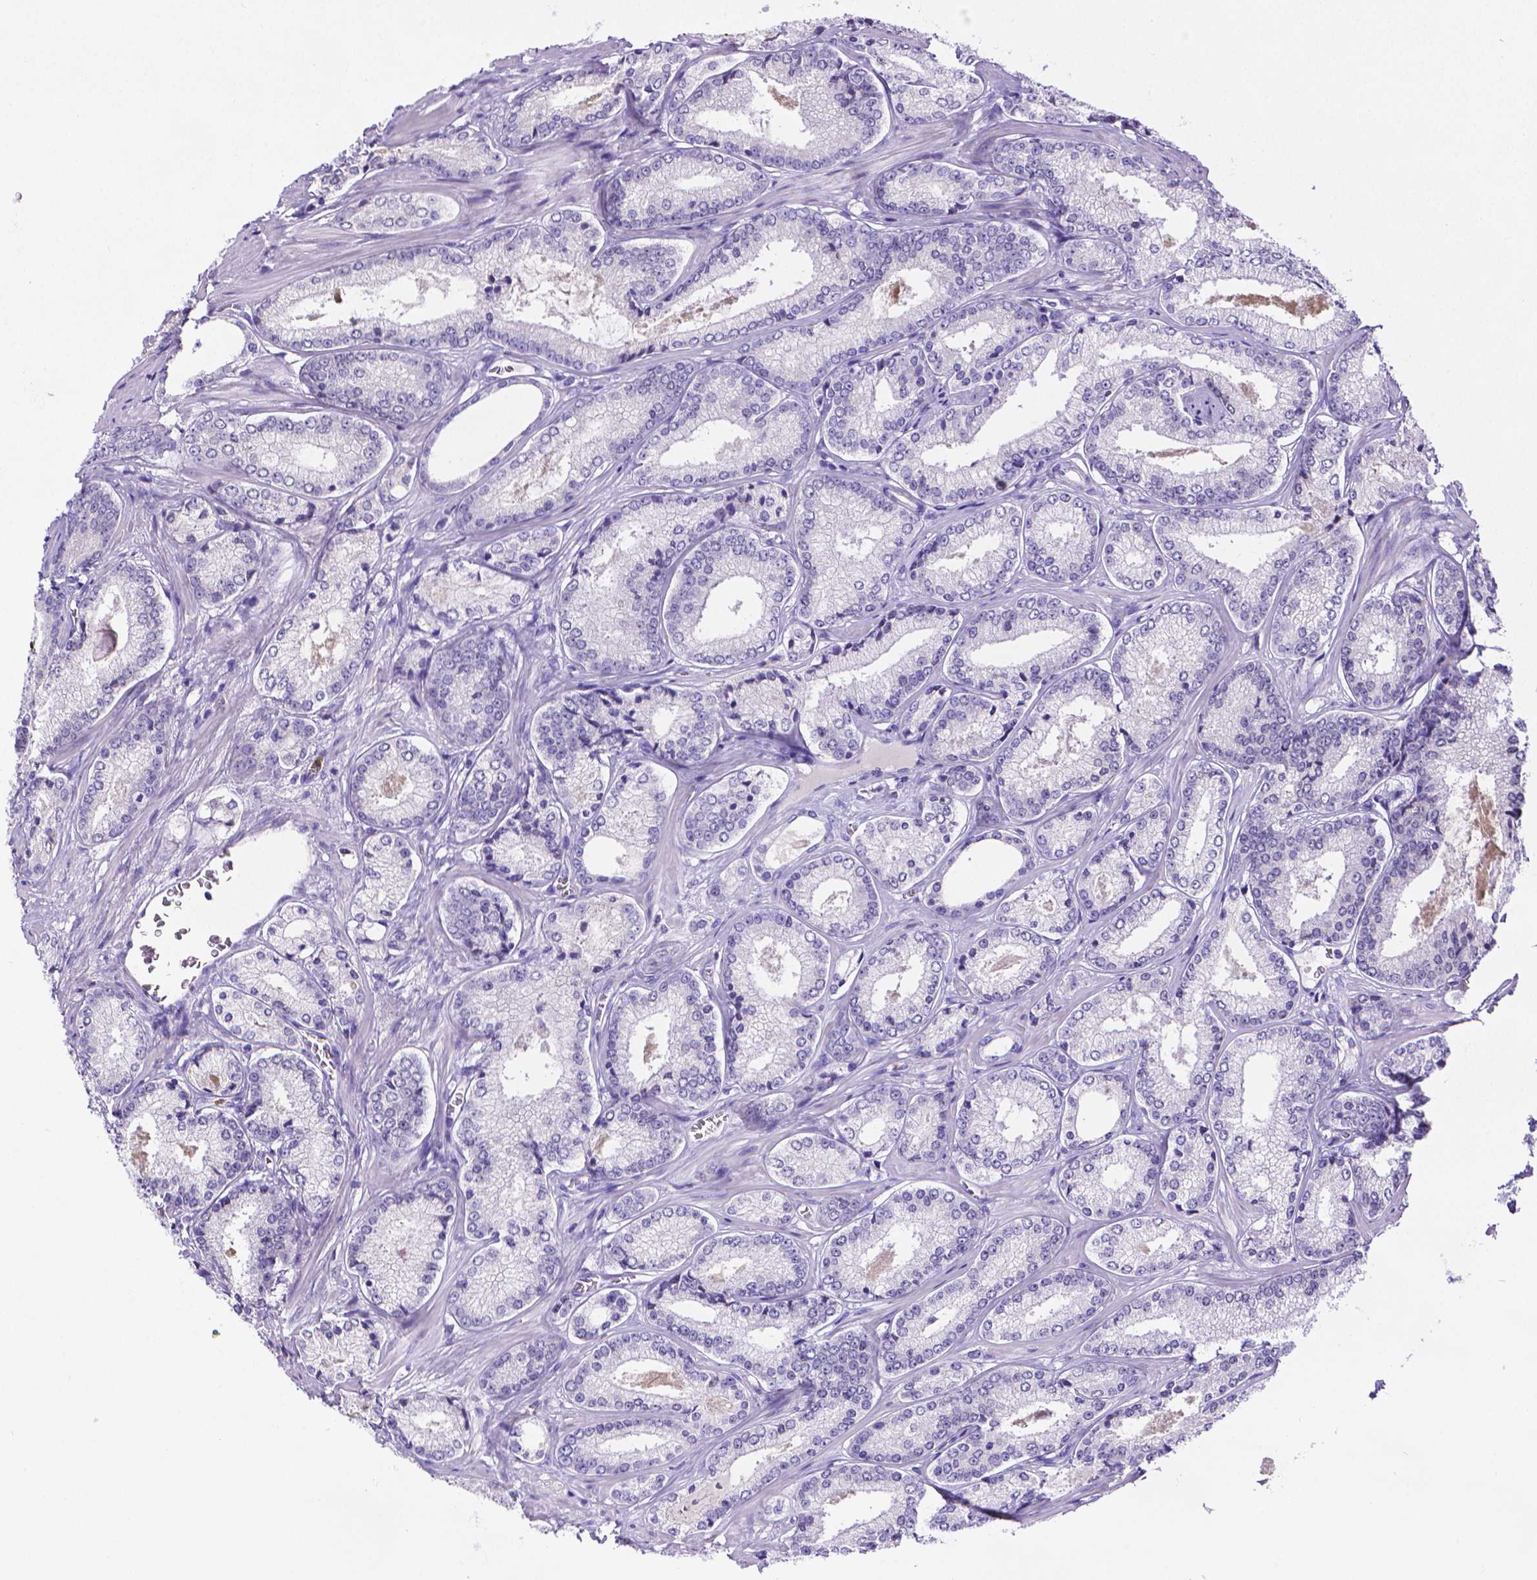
{"staining": {"intensity": "negative", "quantity": "none", "location": "none"}, "tissue": "prostate cancer", "cell_type": "Tumor cells", "image_type": "cancer", "snomed": [{"axis": "morphology", "description": "Adenocarcinoma, Low grade"}, {"axis": "topography", "description": "Prostate"}], "caption": "This photomicrograph is of prostate cancer stained with immunohistochemistry to label a protein in brown with the nuclei are counter-stained blue. There is no staining in tumor cells.", "gene": "MMP9", "patient": {"sex": "male", "age": 56}}